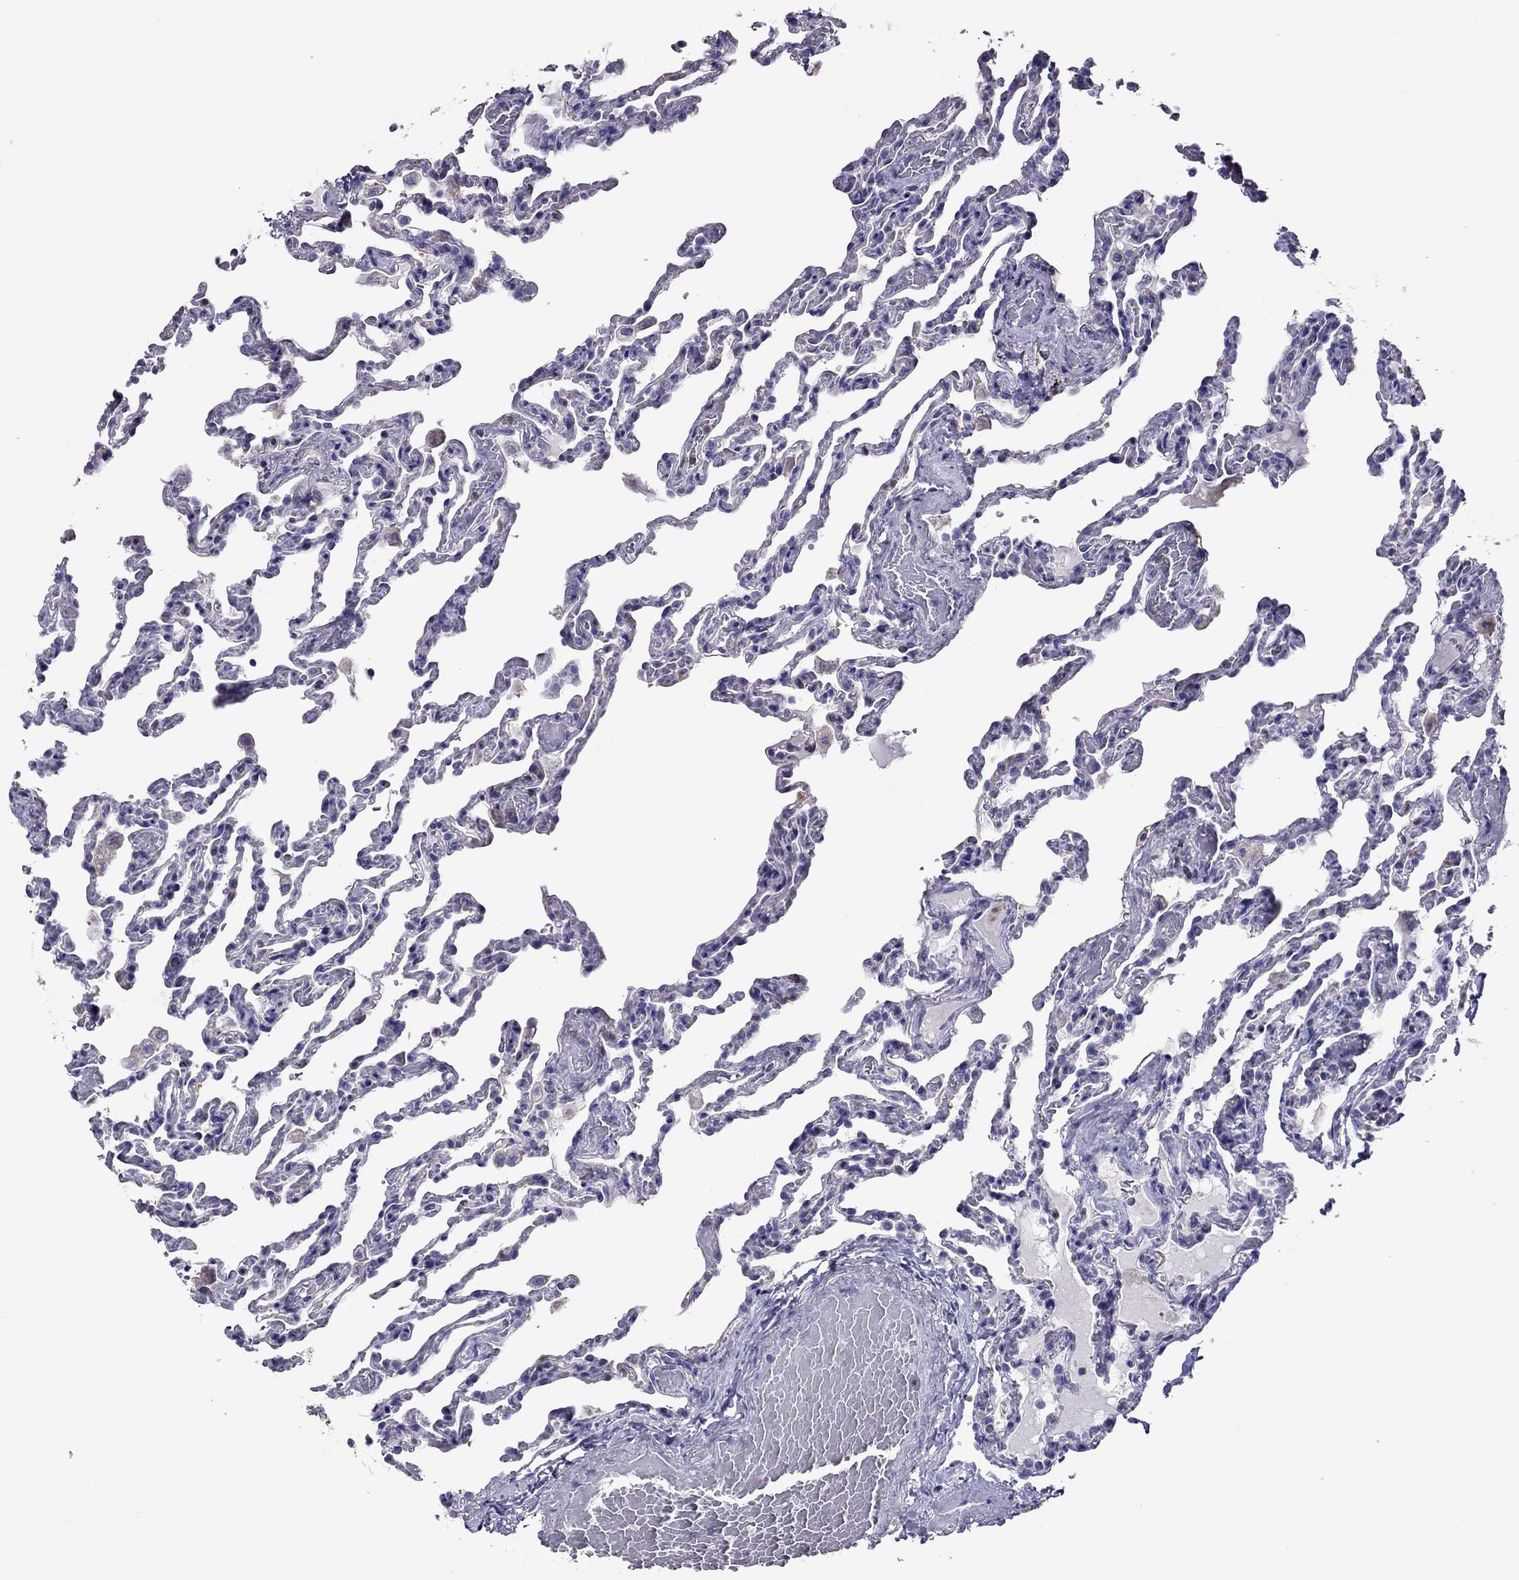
{"staining": {"intensity": "negative", "quantity": "none", "location": "none"}, "tissue": "lung", "cell_type": "Alveolar cells", "image_type": "normal", "snomed": [{"axis": "morphology", "description": "Normal tissue, NOS"}, {"axis": "topography", "description": "Lung"}], "caption": "This is an immunohistochemistry (IHC) photomicrograph of normal human lung. There is no positivity in alveolar cells.", "gene": "TEX22", "patient": {"sex": "female", "age": 43}}